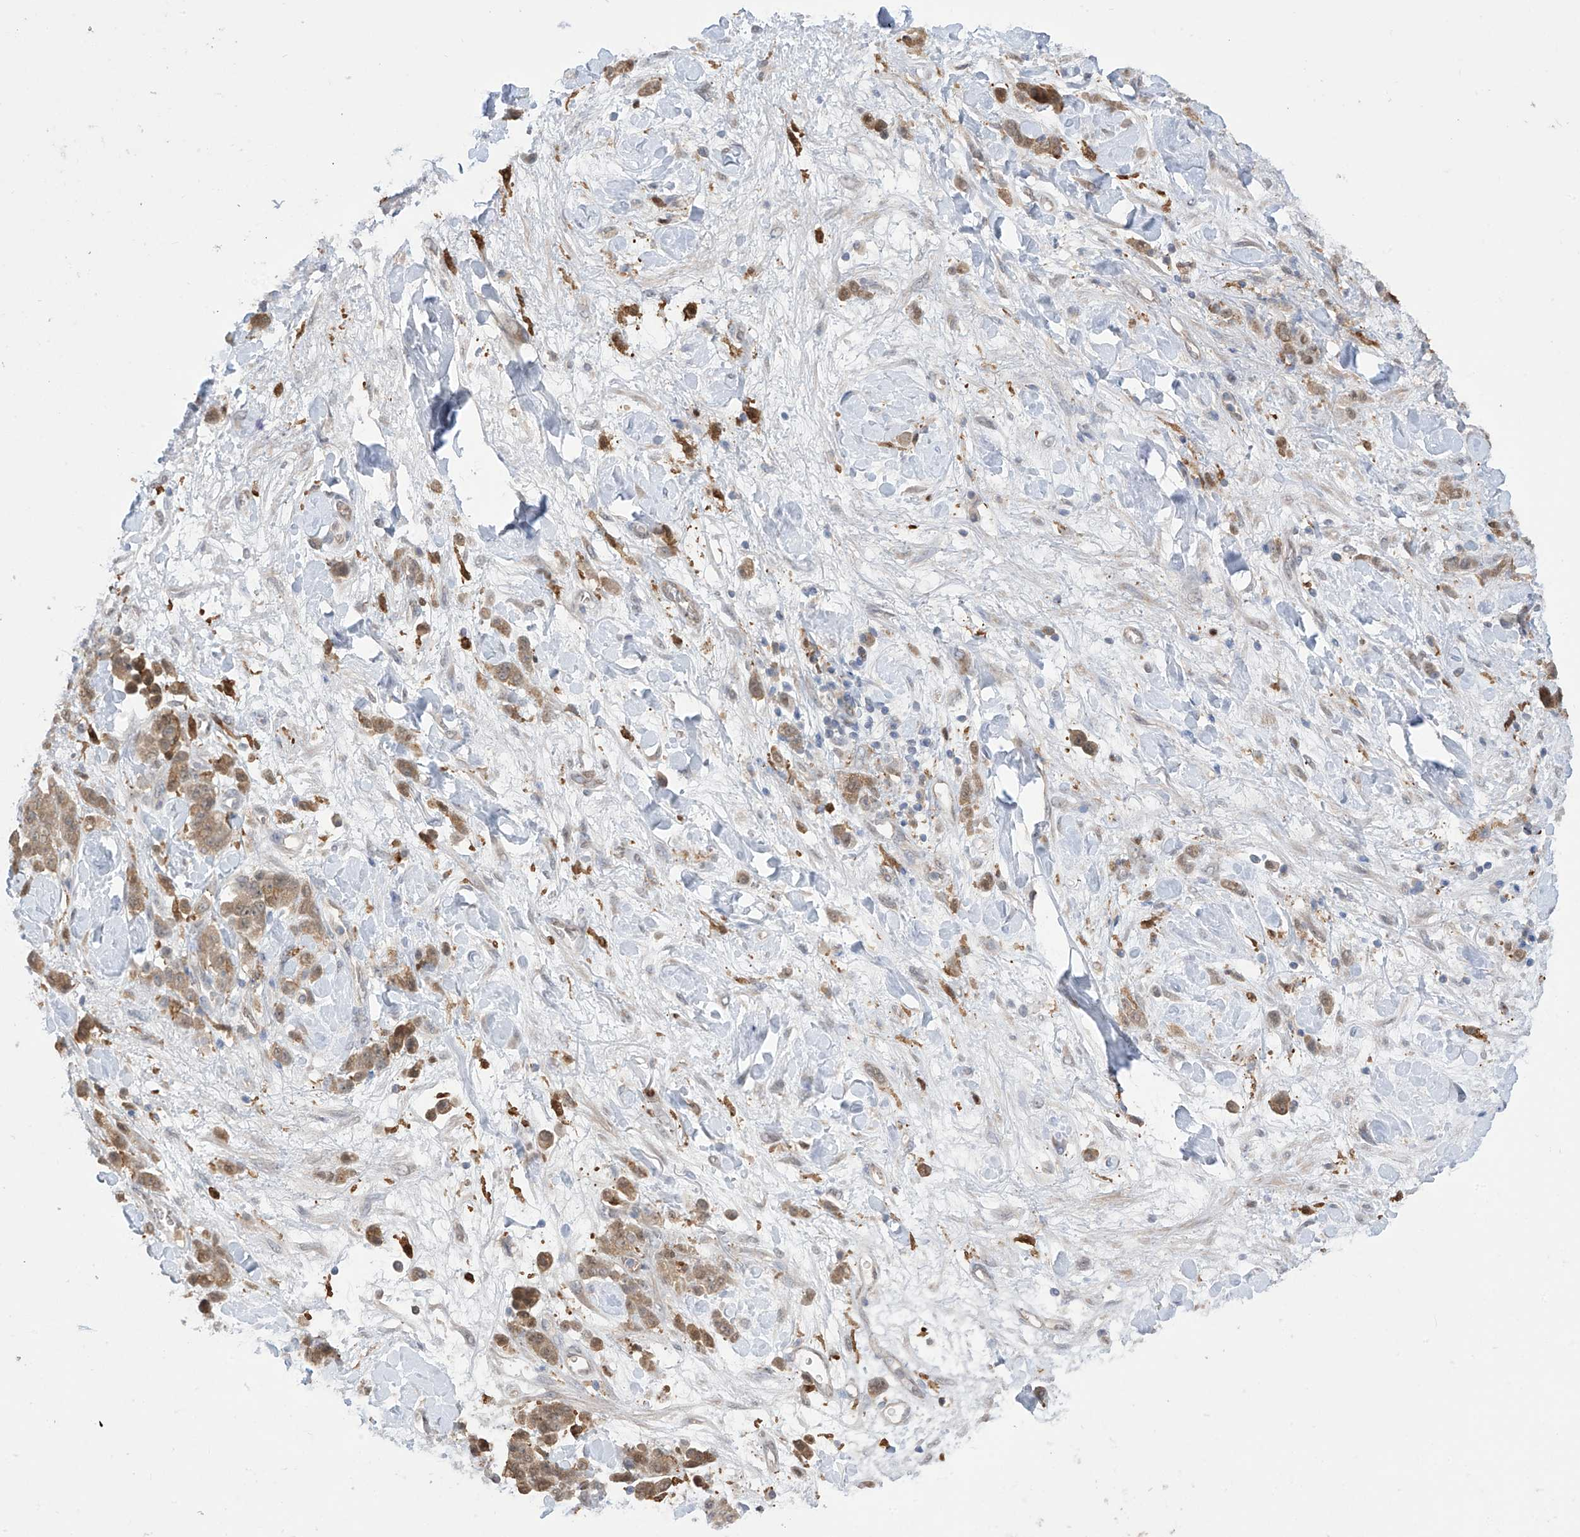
{"staining": {"intensity": "moderate", "quantity": ">75%", "location": "cytoplasmic/membranous"}, "tissue": "stomach cancer", "cell_type": "Tumor cells", "image_type": "cancer", "snomed": [{"axis": "morphology", "description": "Normal tissue, NOS"}, {"axis": "morphology", "description": "Adenocarcinoma, NOS"}, {"axis": "topography", "description": "Stomach"}], "caption": "A medium amount of moderate cytoplasmic/membranous staining is appreciated in approximately >75% of tumor cells in stomach adenocarcinoma tissue. (DAB = brown stain, brightfield microscopy at high magnification).", "gene": "IDH1", "patient": {"sex": "male", "age": 82}}